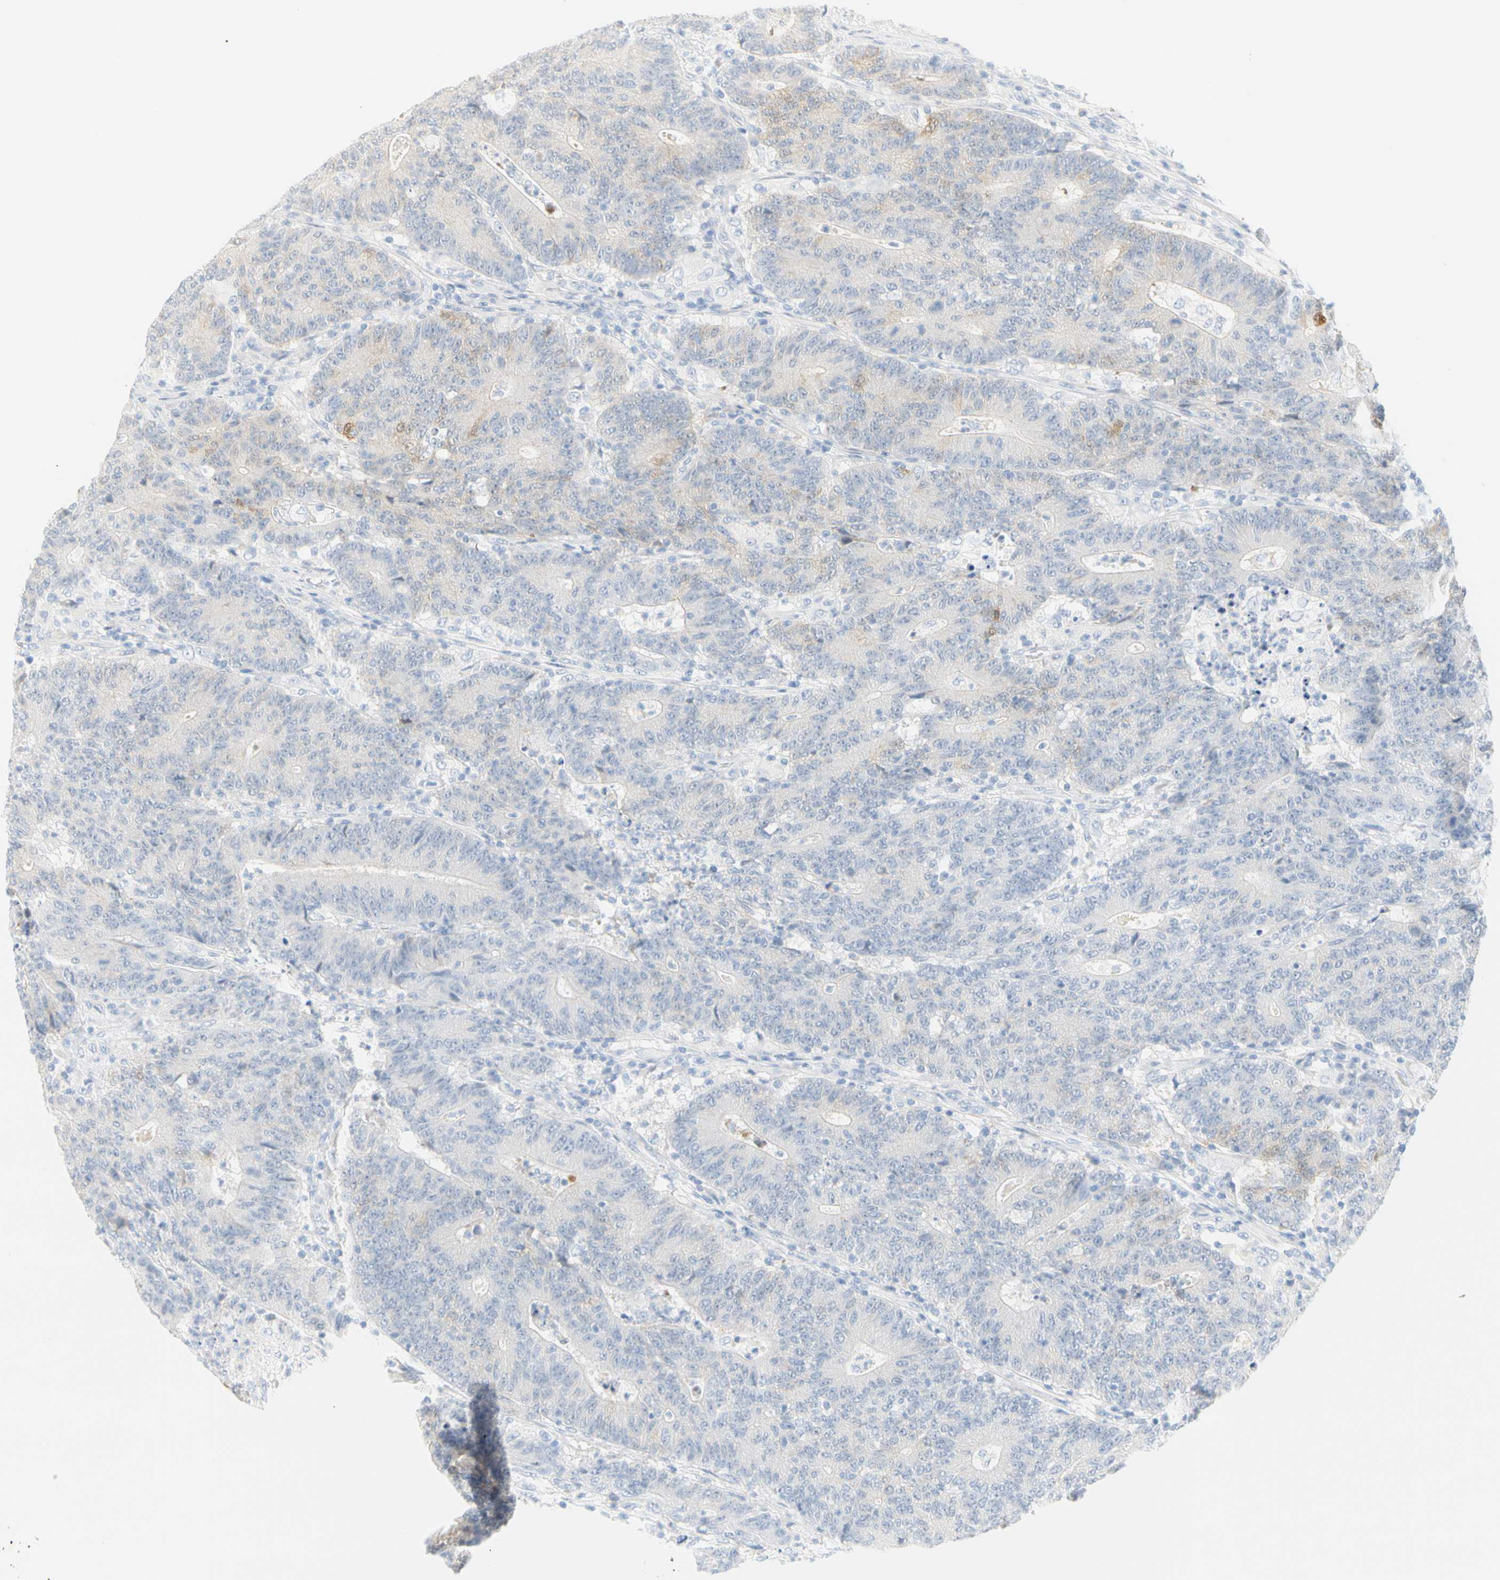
{"staining": {"intensity": "negative", "quantity": "none", "location": "none"}, "tissue": "colorectal cancer", "cell_type": "Tumor cells", "image_type": "cancer", "snomed": [{"axis": "morphology", "description": "Normal tissue, NOS"}, {"axis": "morphology", "description": "Adenocarcinoma, NOS"}, {"axis": "topography", "description": "Colon"}], "caption": "Immunohistochemical staining of colorectal adenocarcinoma demonstrates no significant staining in tumor cells.", "gene": "SELENBP1", "patient": {"sex": "female", "age": 75}}